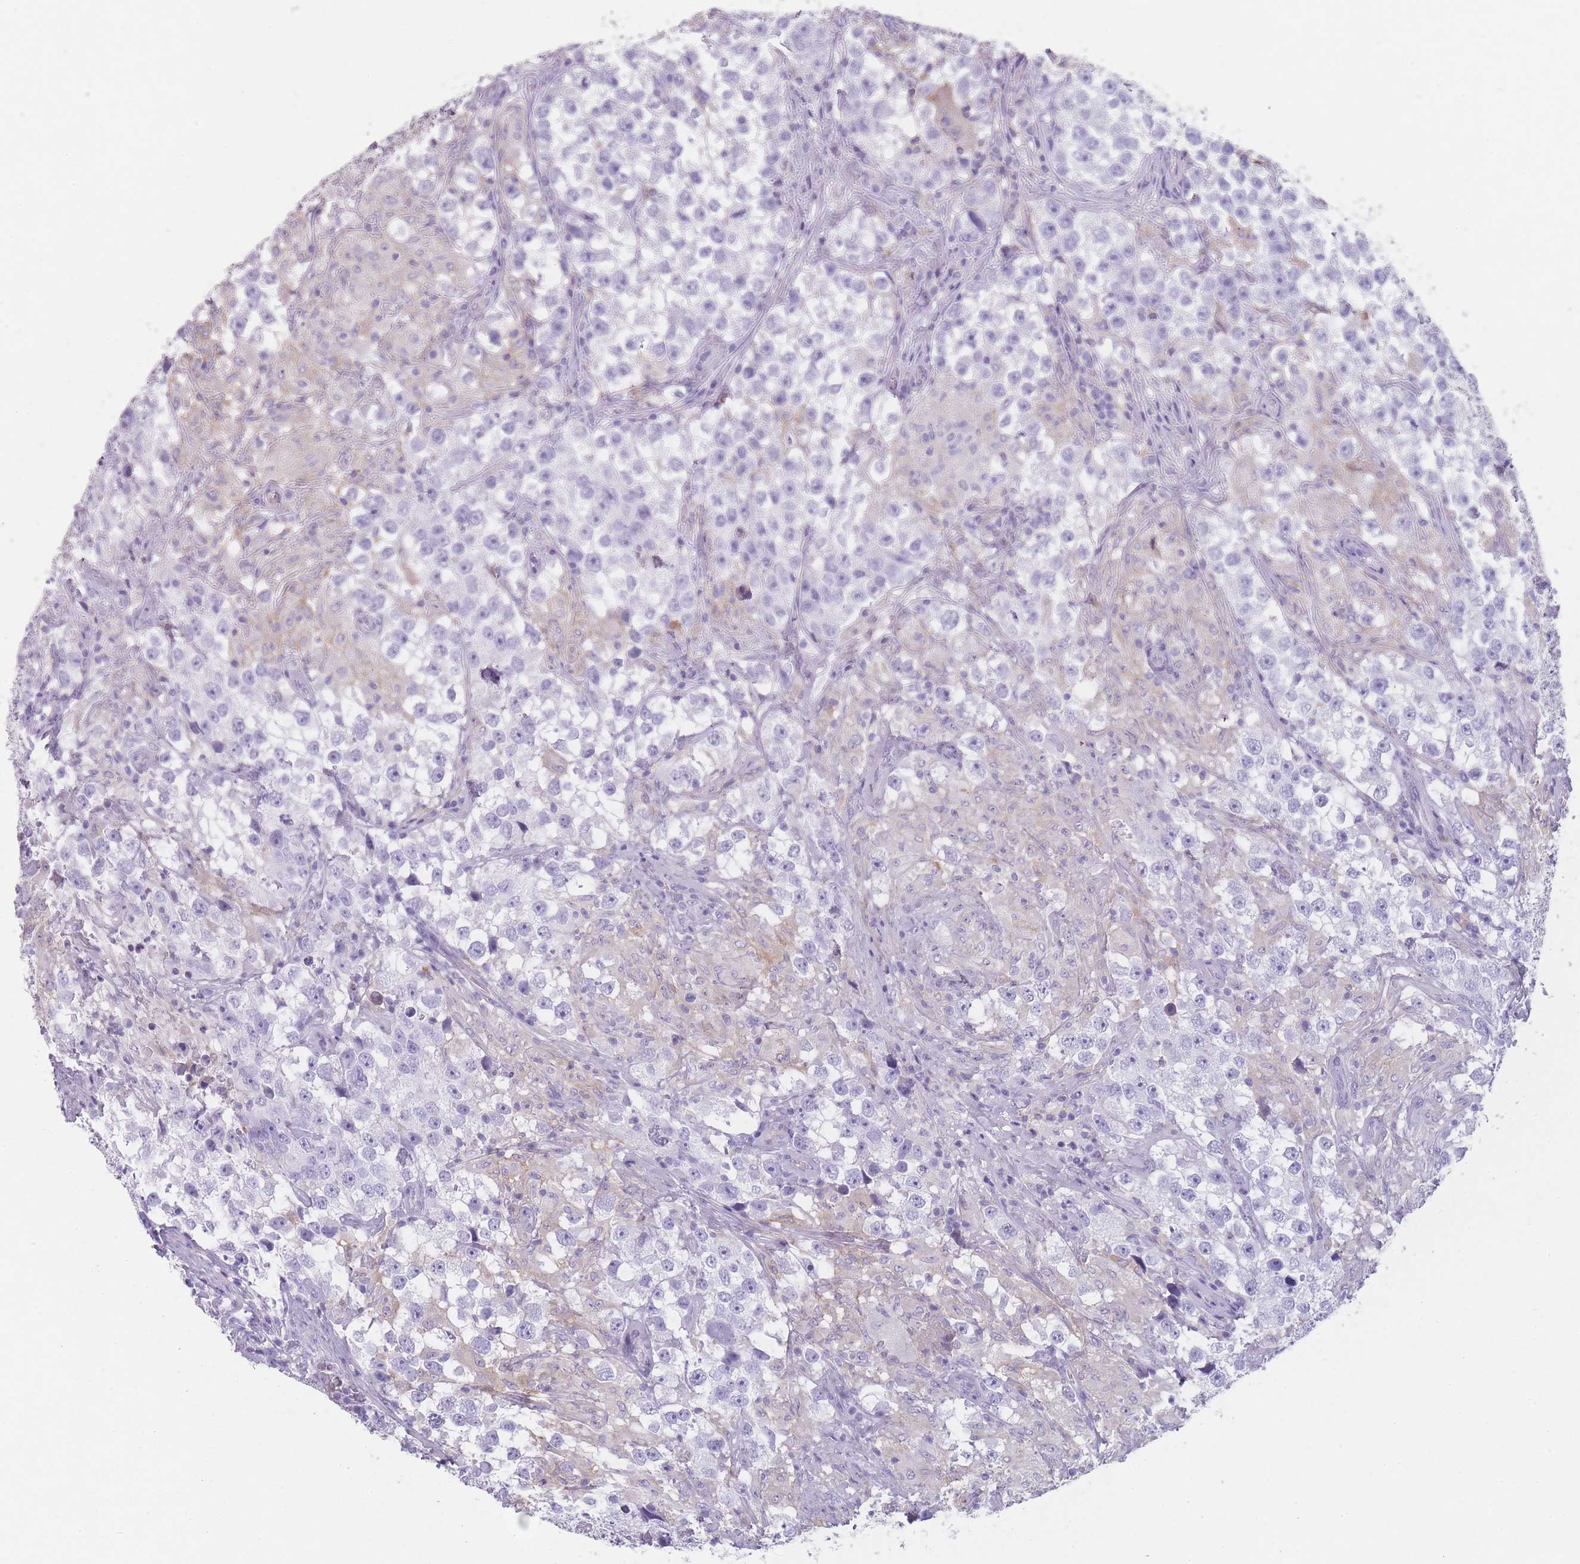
{"staining": {"intensity": "negative", "quantity": "none", "location": "none"}, "tissue": "testis cancer", "cell_type": "Tumor cells", "image_type": "cancer", "snomed": [{"axis": "morphology", "description": "Seminoma, NOS"}, {"axis": "topography", "description": "Testis"}], "caption": "Testis cancer (seminoma) stained for a protein using immunohistochemistry (IHC) displays no positivity tumor cells.", "gene": "CR1L", "patient": {"sex": "male", "age": 46}}